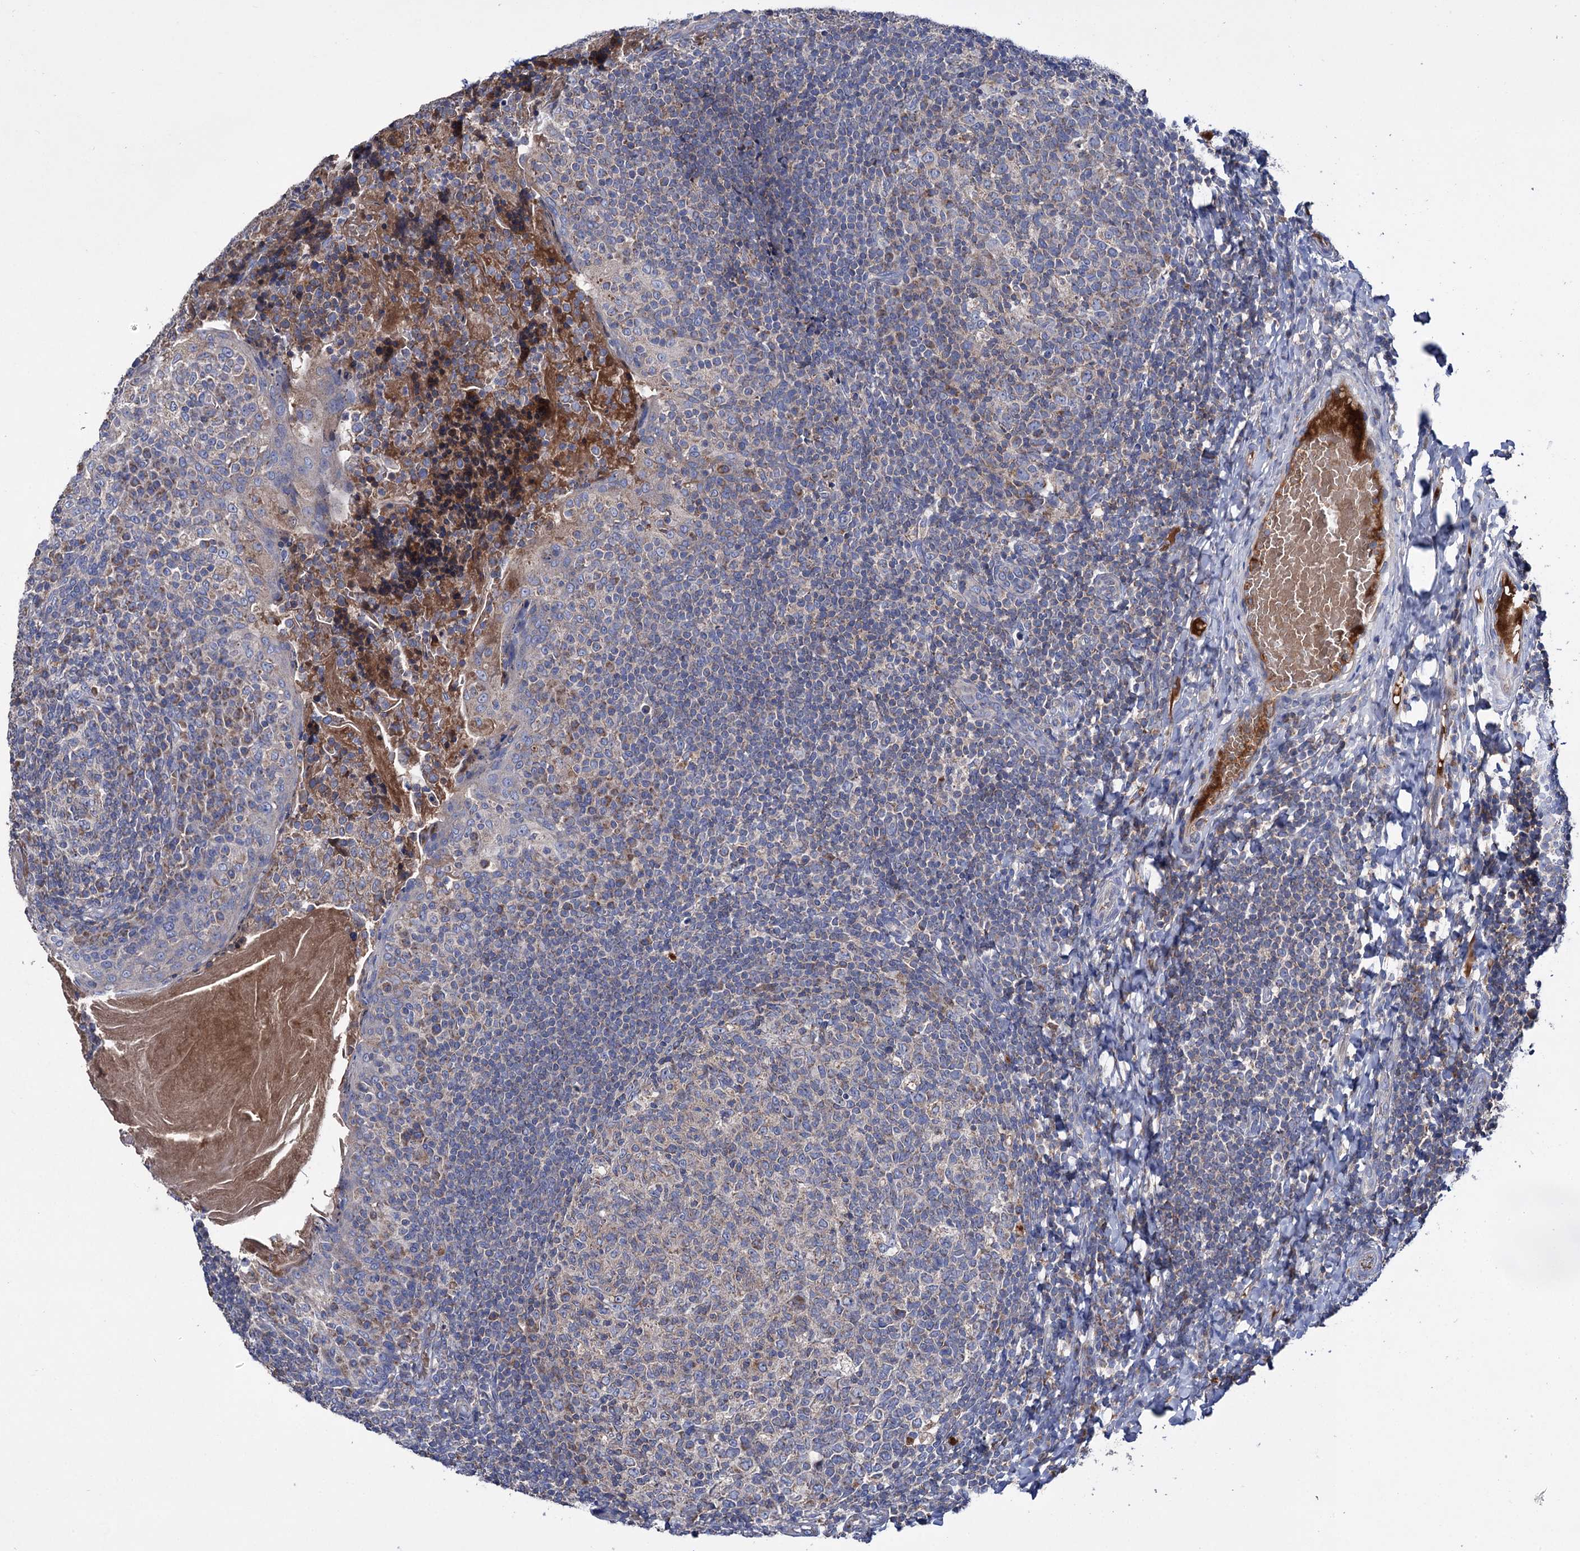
{"staining": {"intensity": "moderate", "quantity": "<25%", "location": "cytoplasmic/membranous"}, "tissue": "tonsil", "cell_type": "Germinal center cells", "image_type": "normal", "snomed": [{"axis": "morphology", "description": "Normal tissue, NOS"}, {"axis": "topography", "description": "Tonsil"}], "caption": "A photomicrograph of tonsil stained for a protein exhibits moderate cytoplasmic/membranous brown staining in germinal center cells.", "gene": "CLPB", "patient": {"sex": "female", "age": 19}}